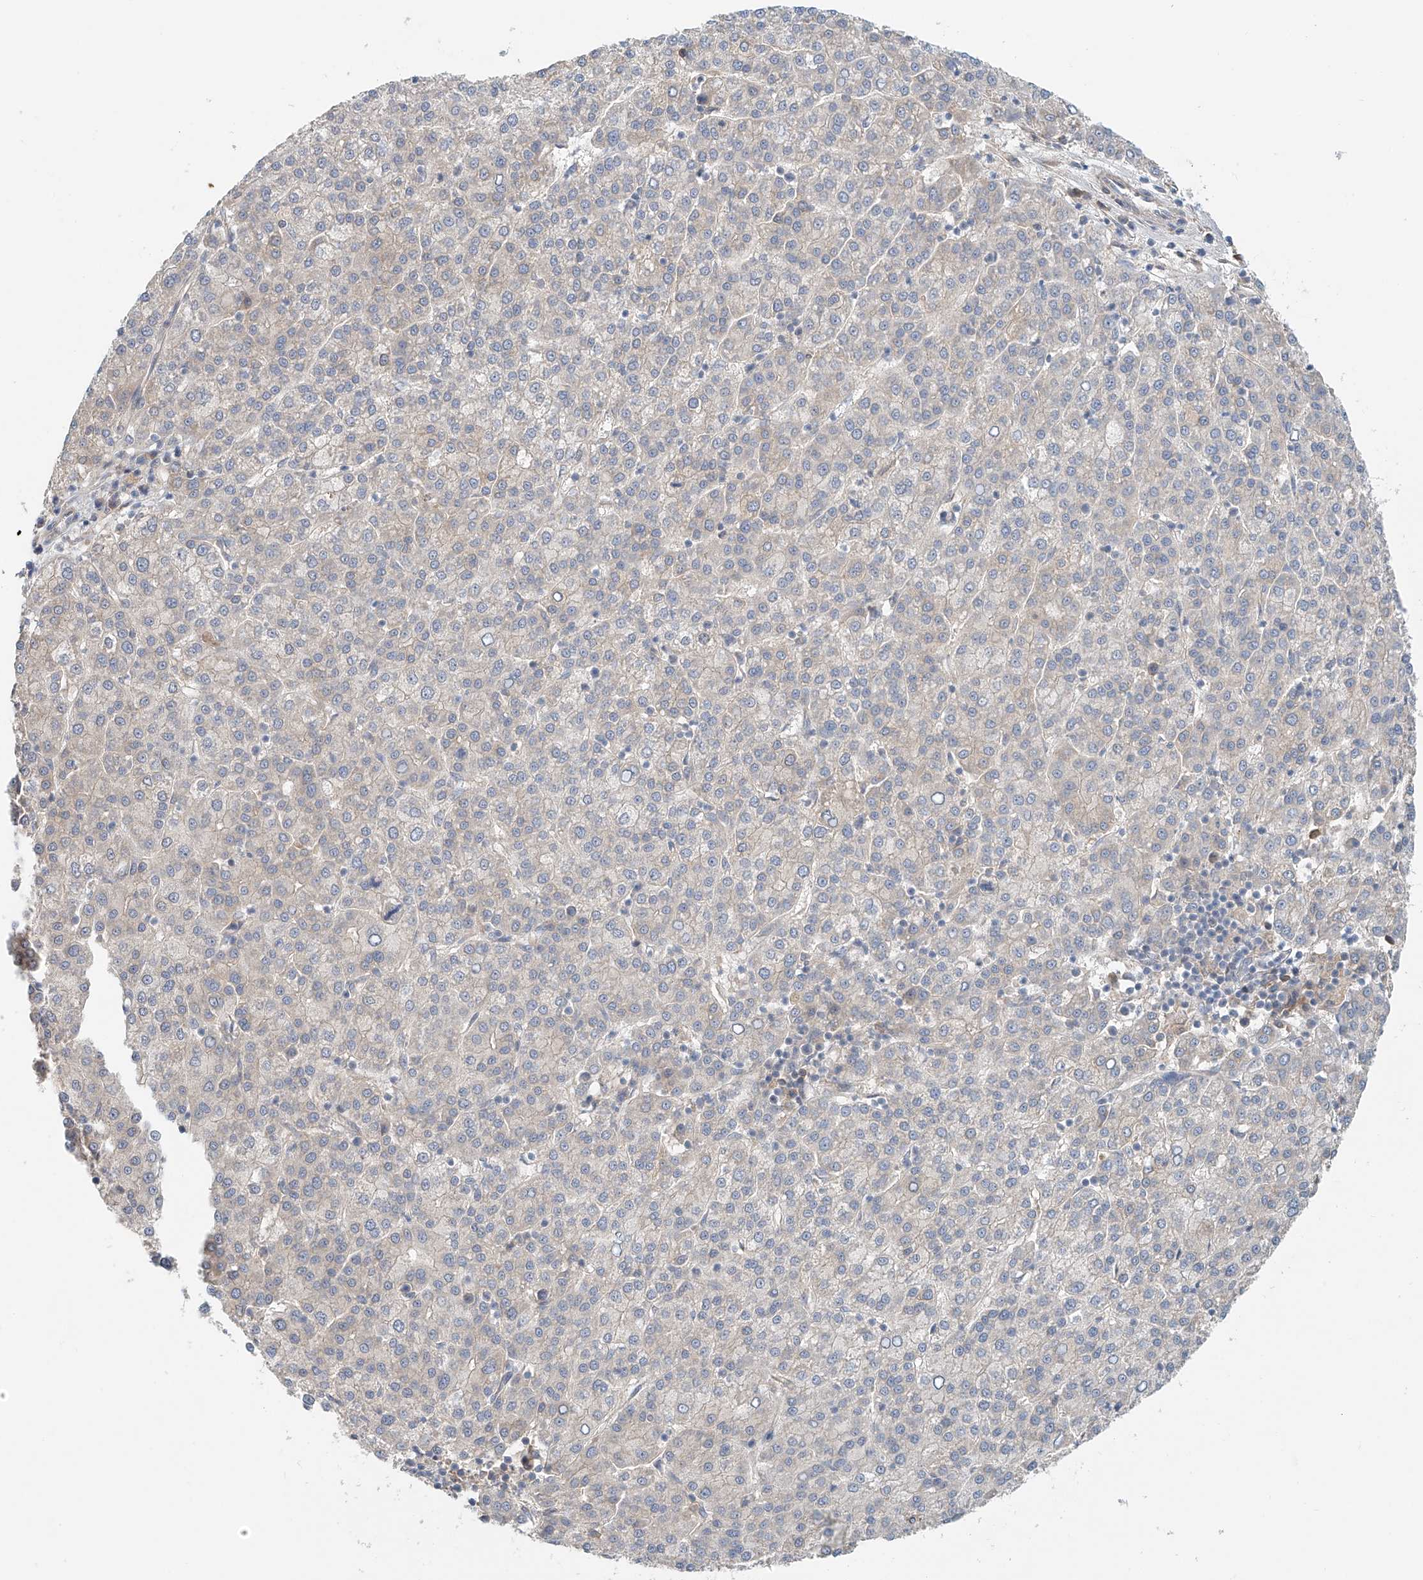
{"staining": {"intensity": "negative", "quantity": "none", "location": "none"}, "tissue": "liver cancer", "cell_type": "Tumor cells", "image_type": "cancer", "snomed": [{"axis": "morphology", "description": "Carcinoma, Hepatocellular, NOS"}, {"axis": "topography", "description": "Liver"}], "caption": "Protein analysis of hepatocellular carcinoma (liver) shows no significant staining in tumor cells. Nuclei are stained in blue.", "gene": "LYRM9", "patient": {"sex": "female", "age": 58}}